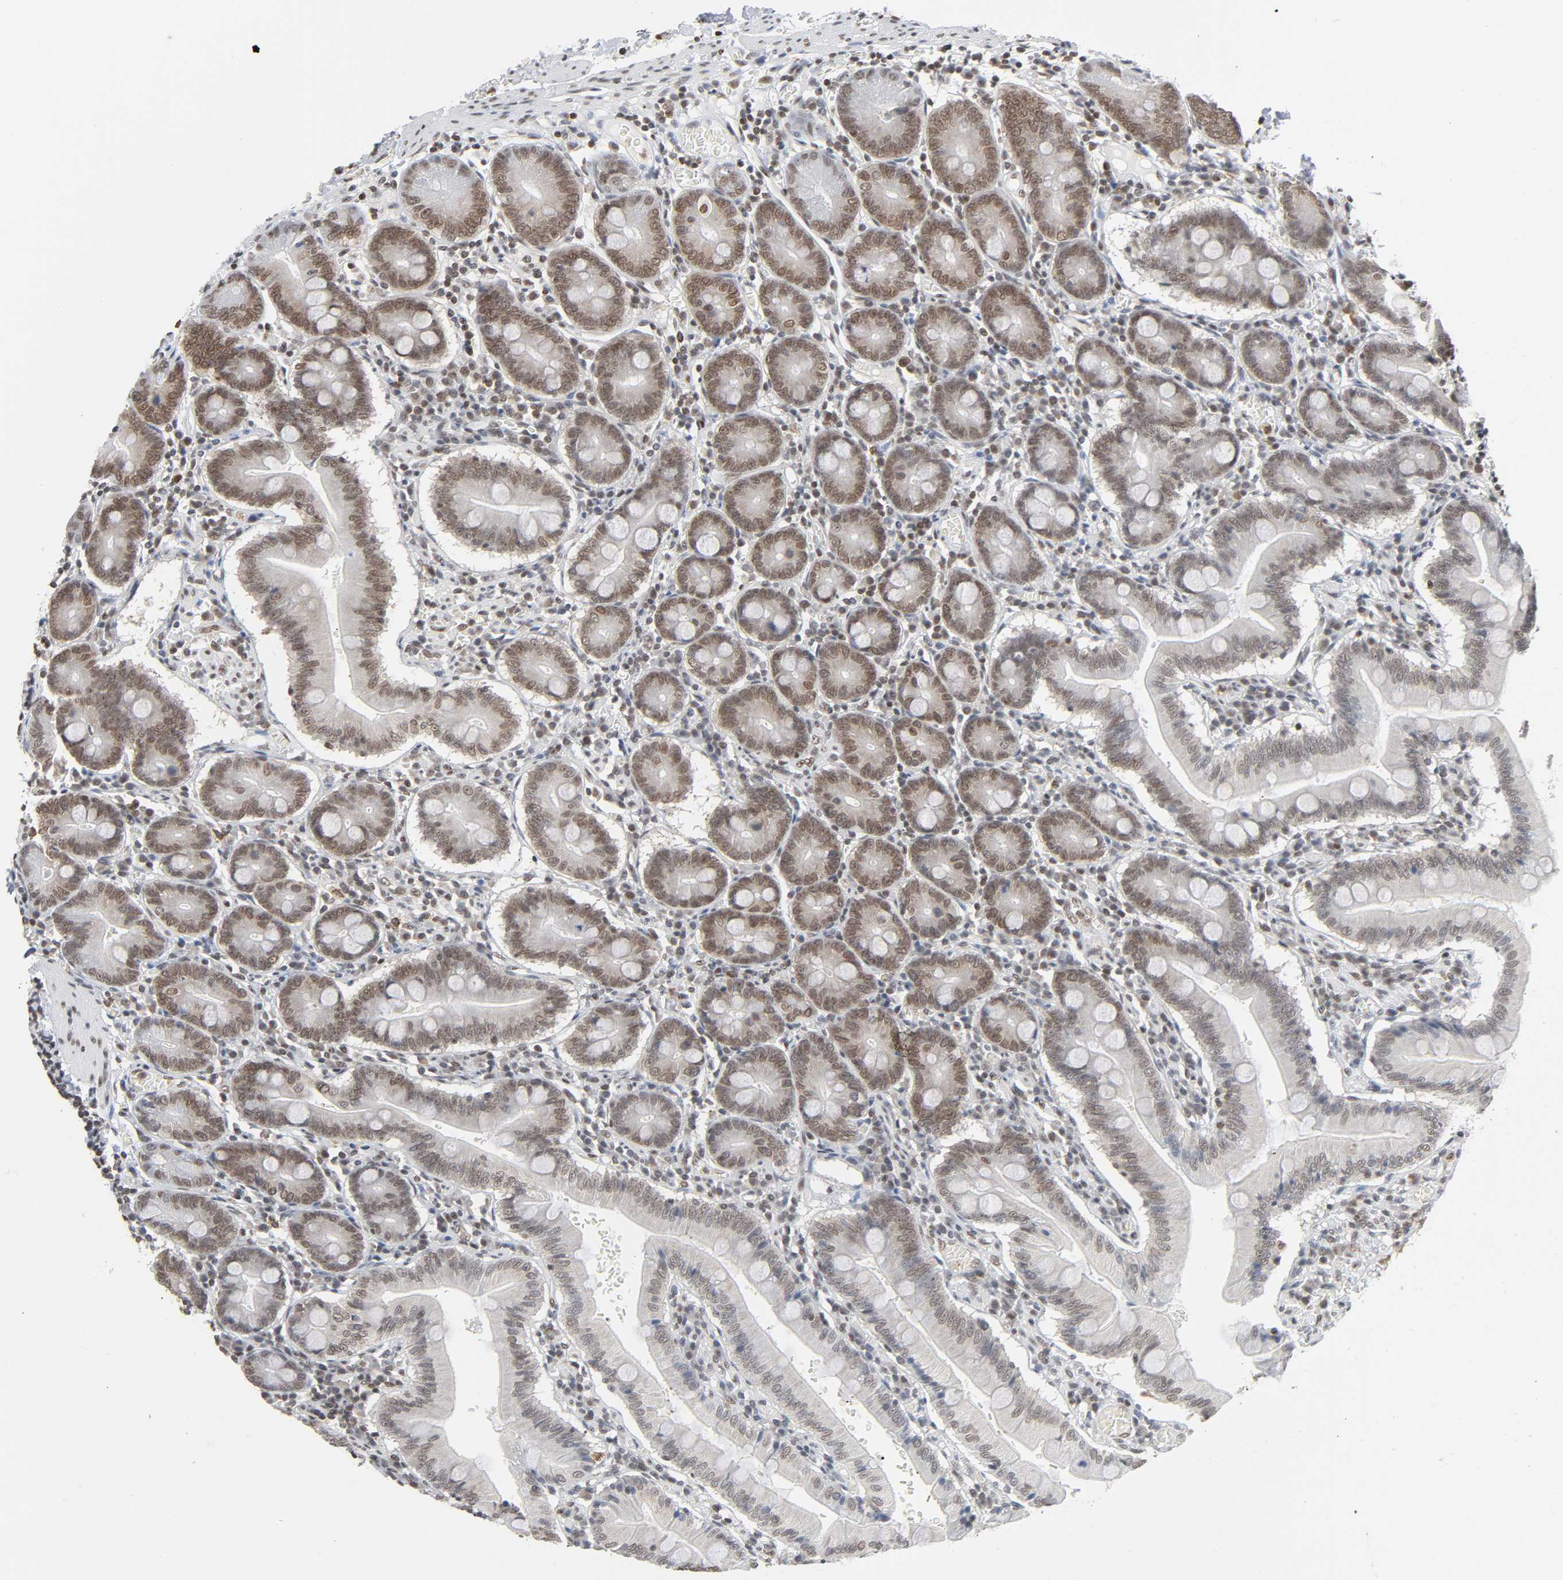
{"staining": {"intensity": "strong", "quantity": ">75%", "location": "nuclear"}, "tissue": "small intestine", "cell_type": "Glandular cells", "image_type": "normal", "snomed": [{"axis": "morphology", "description": "Normal tissue, NOS"}, {"axis": "topography", "description": "Small intestine"}], "caption": "DAB (3,3'-diaminobenzidine) immunohistochemical staining of benign human small intestine displays strong nuclear protein expression in about >75% of glandular cells. (IHC, brightfield microscopy, high magnification).", "gene": "SUMO1", "patient": {"sex": "male", "age": 71}}